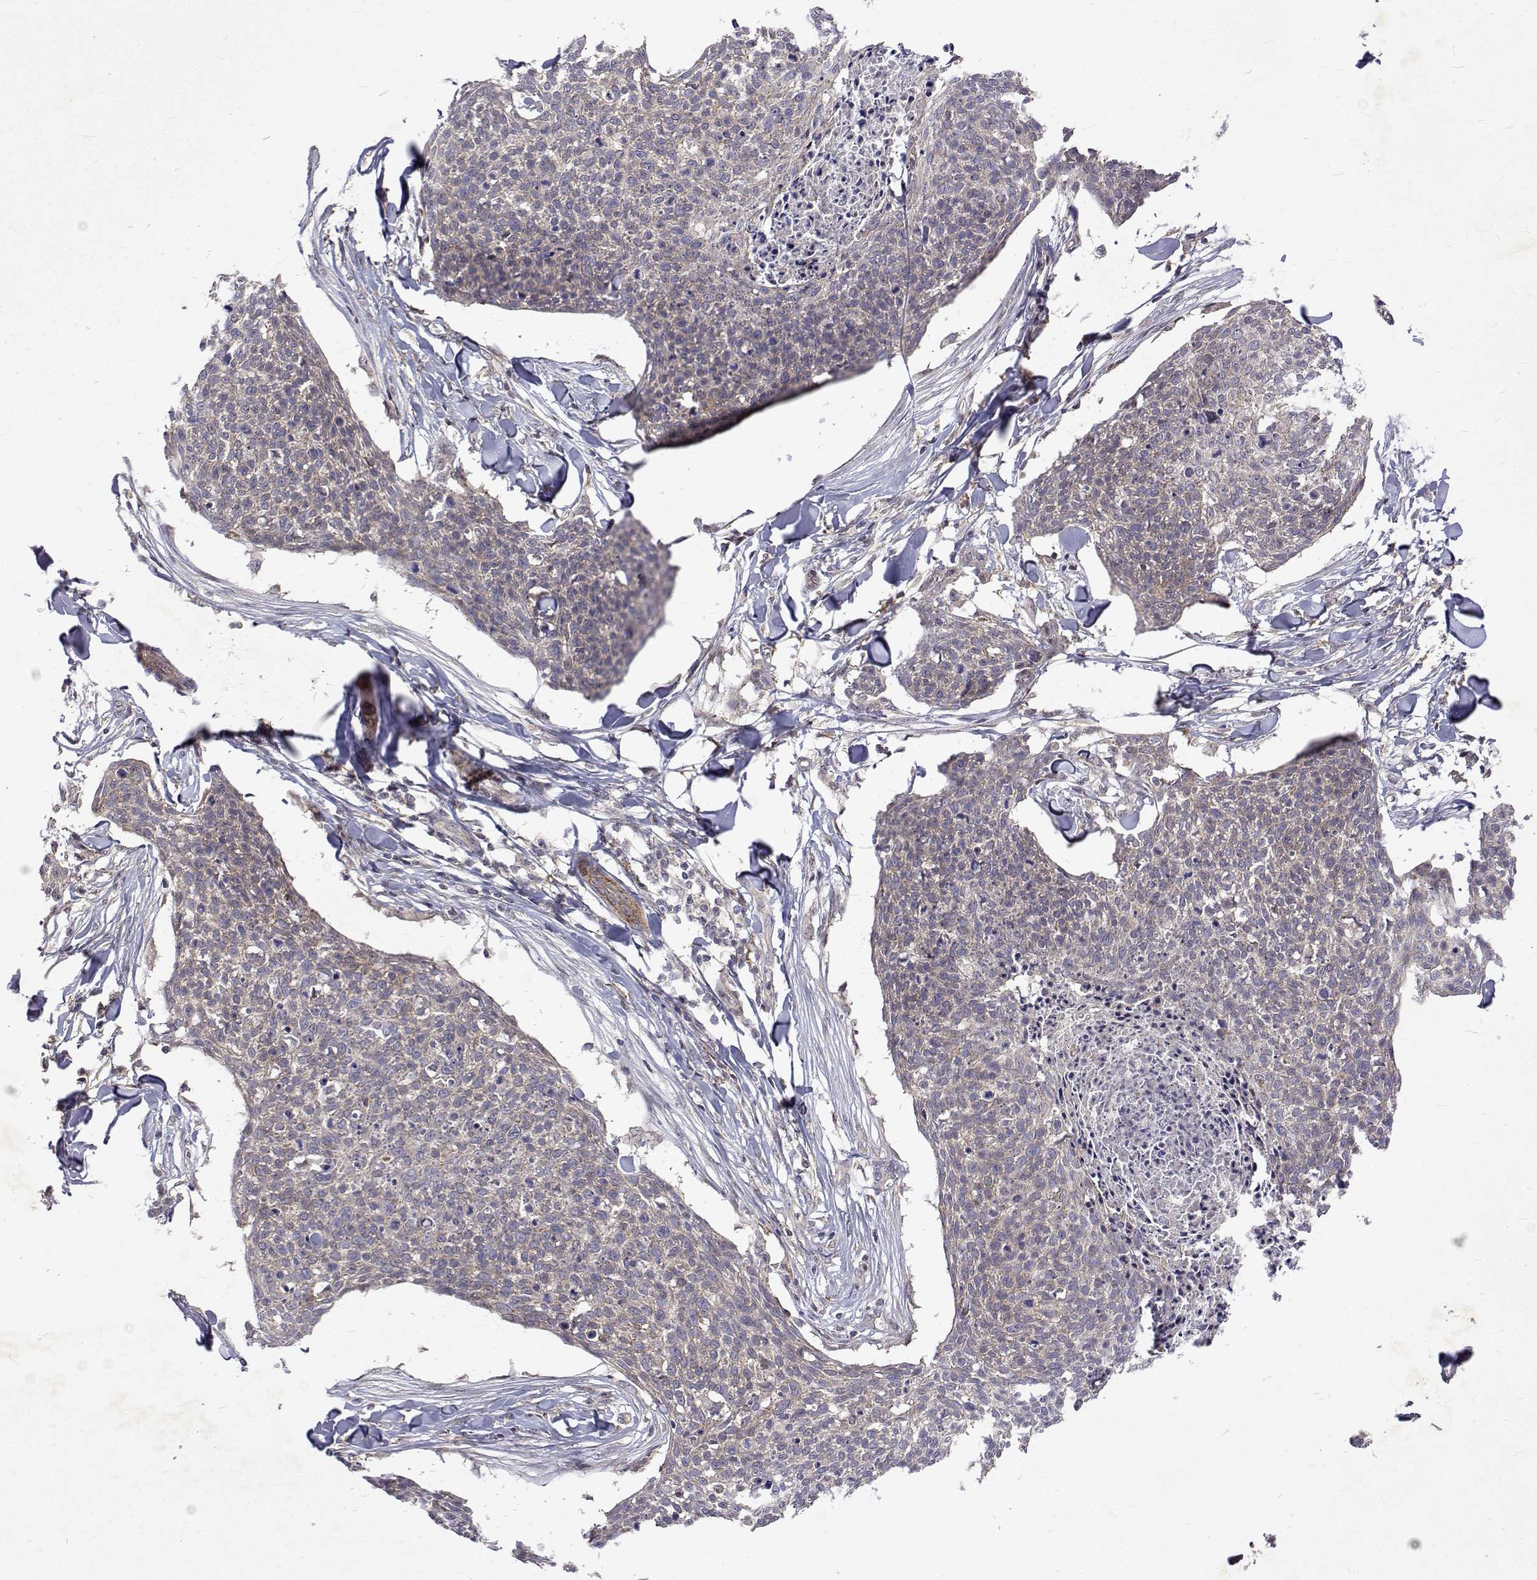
{"staining": {"intensity": "negative", "quantity": "none", "location": "none"}, "tissue": "skin cancer", "cell_type": "Tumor cells", "image_type": "cancer", "snomed": [{"axis": "morphology", "description": "Squamous cell carcinoma, NOS"}, {"axis": "topography", "description": "Skin"}, {"axis": "topography", "description": "Vulva"}], "caption": "An image of skin squamous cell carcinoma stained for a protein shows no brown staining in tumor cells.", "gene": "ALKBH8", "patient": {"sex": "female", "age": 75}}